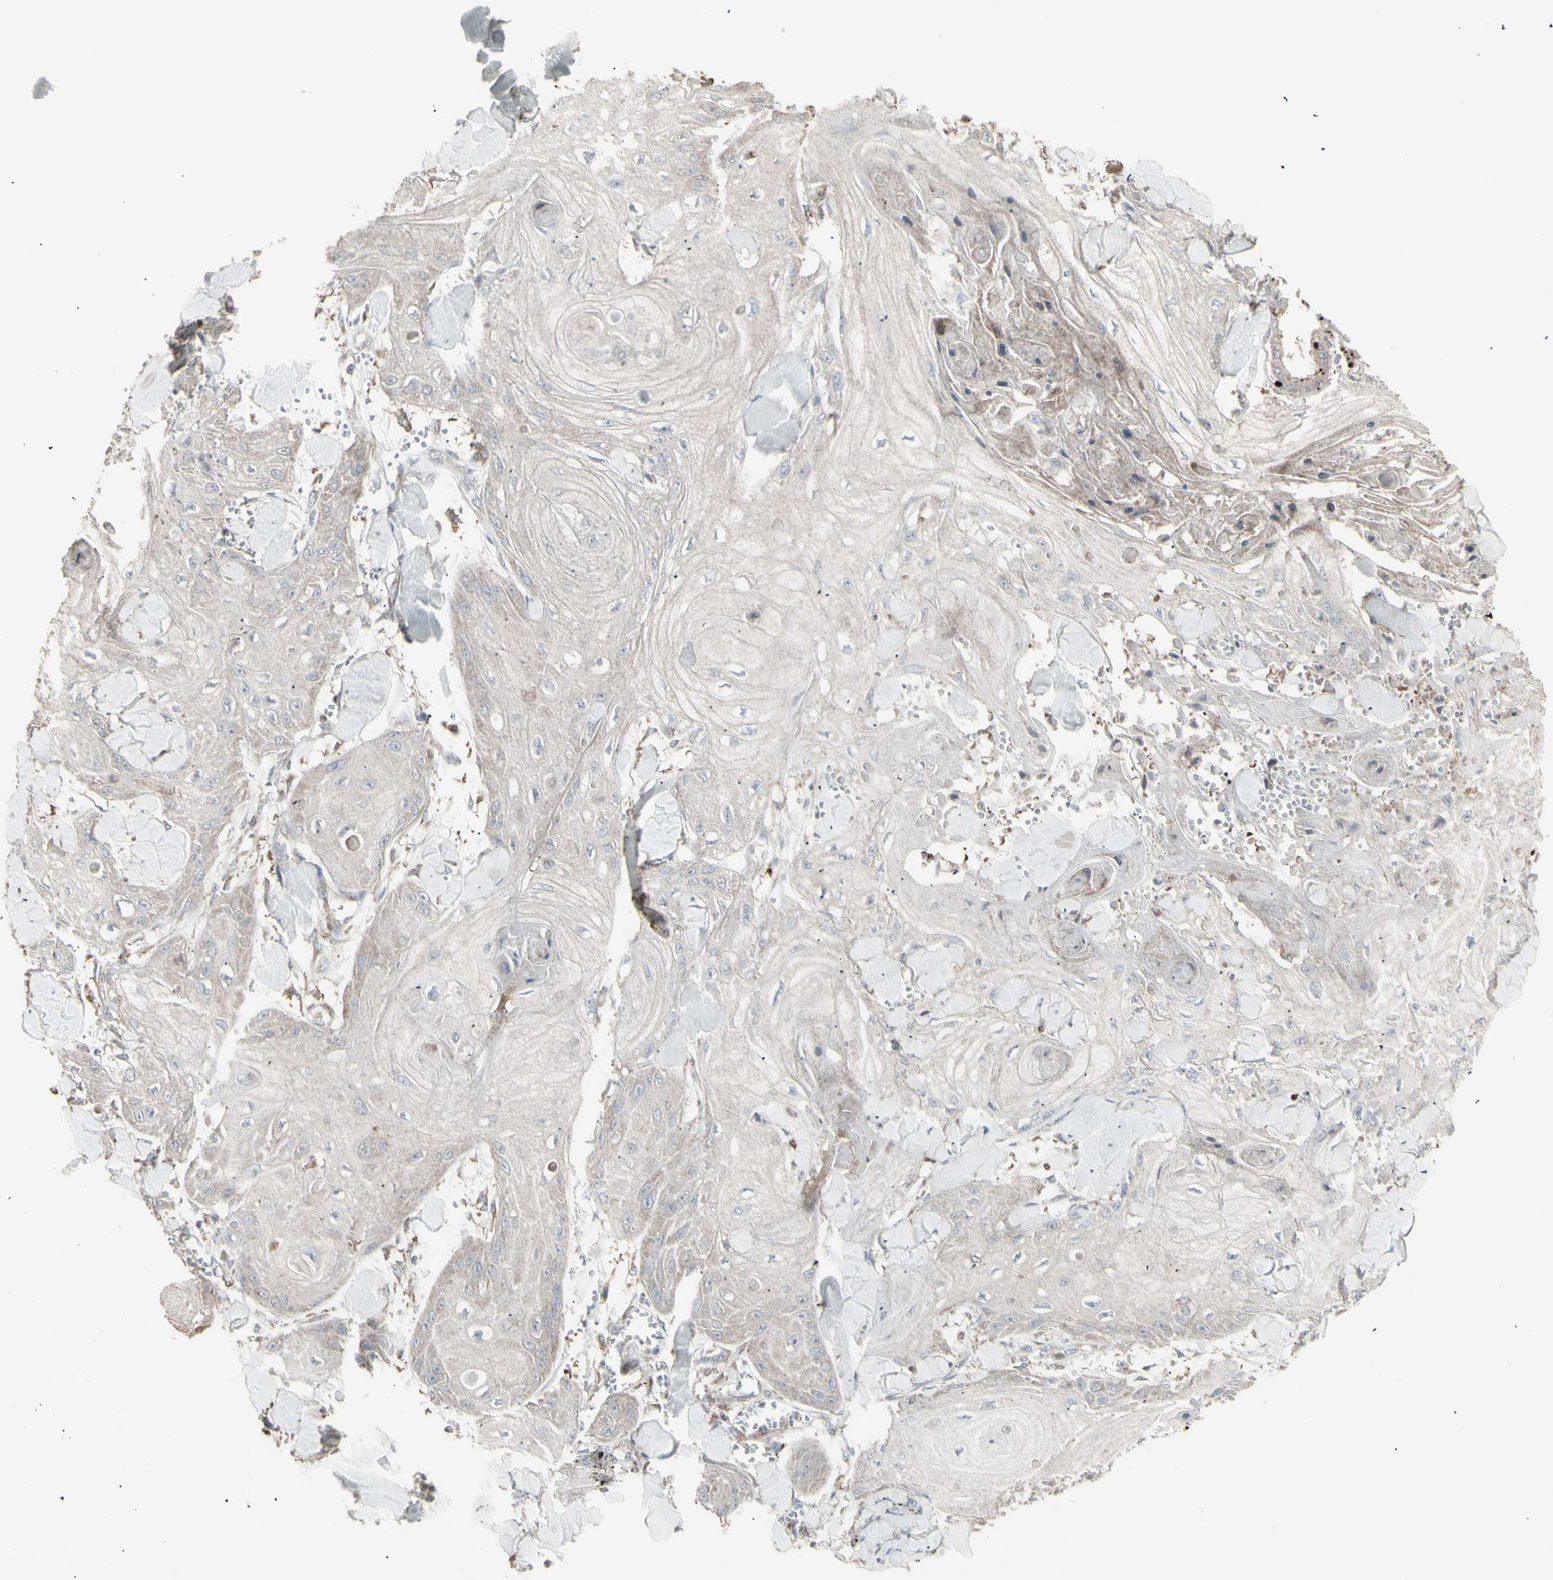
{"staining": {"intensity": "moderate", "quantity": ">75%", "location": "cytoplasmic/membranous"}, "tissue": "skin cancer", "cell_type": "Tumor cells", "image_type": "cancer", "snomed": [{"axis": "morphology", "description": "Squamous cell carcinoma, NOS"}, {"axis": "topography", "description": "Skin"}], "caption": "Protein analysis of skin squamous cell carcinoma tissue reveals moderate cytoplasmic/membranous expression in about >75% of tumor cells.", "gene": "RNASEL", "patient": {"sex": "male", "age": 74}}